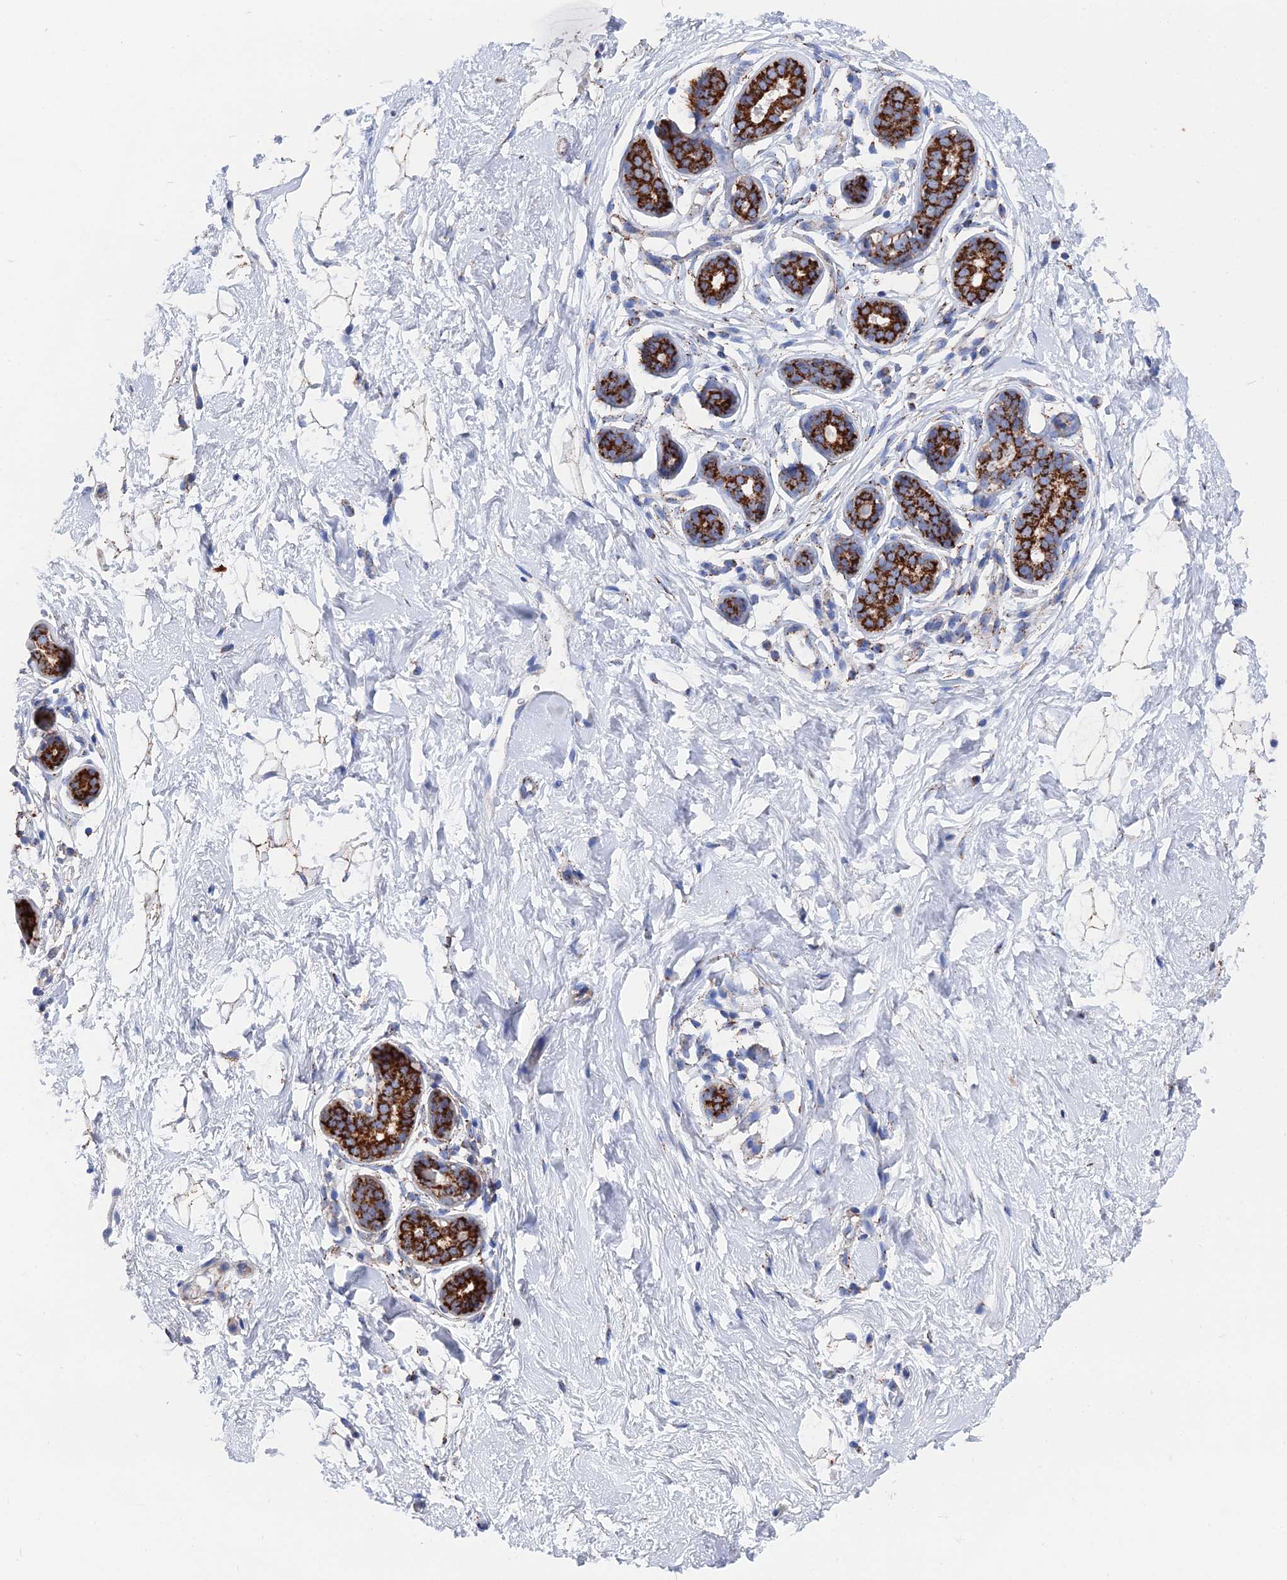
{"staining": {"intensity": "moderate", "quantity": "25%-75%", "location": "cytoplasmic/membranous"}, "tissue": "breast", "cell_type": "Adipocytes", "image_type": "normal", "snomed": [{"axis": "morphology", "description": "Normal tissue, NOS"}, {"axis": "topography", "description": "Breast"}], "caption": "Breast stained for a protein (brown) exhibits moderate cytoplasmic/membranous positive staining in about 25%-75% of adipocytes.", "gene": "IFT80", "patient": {"sex": "female", "age": 23}}